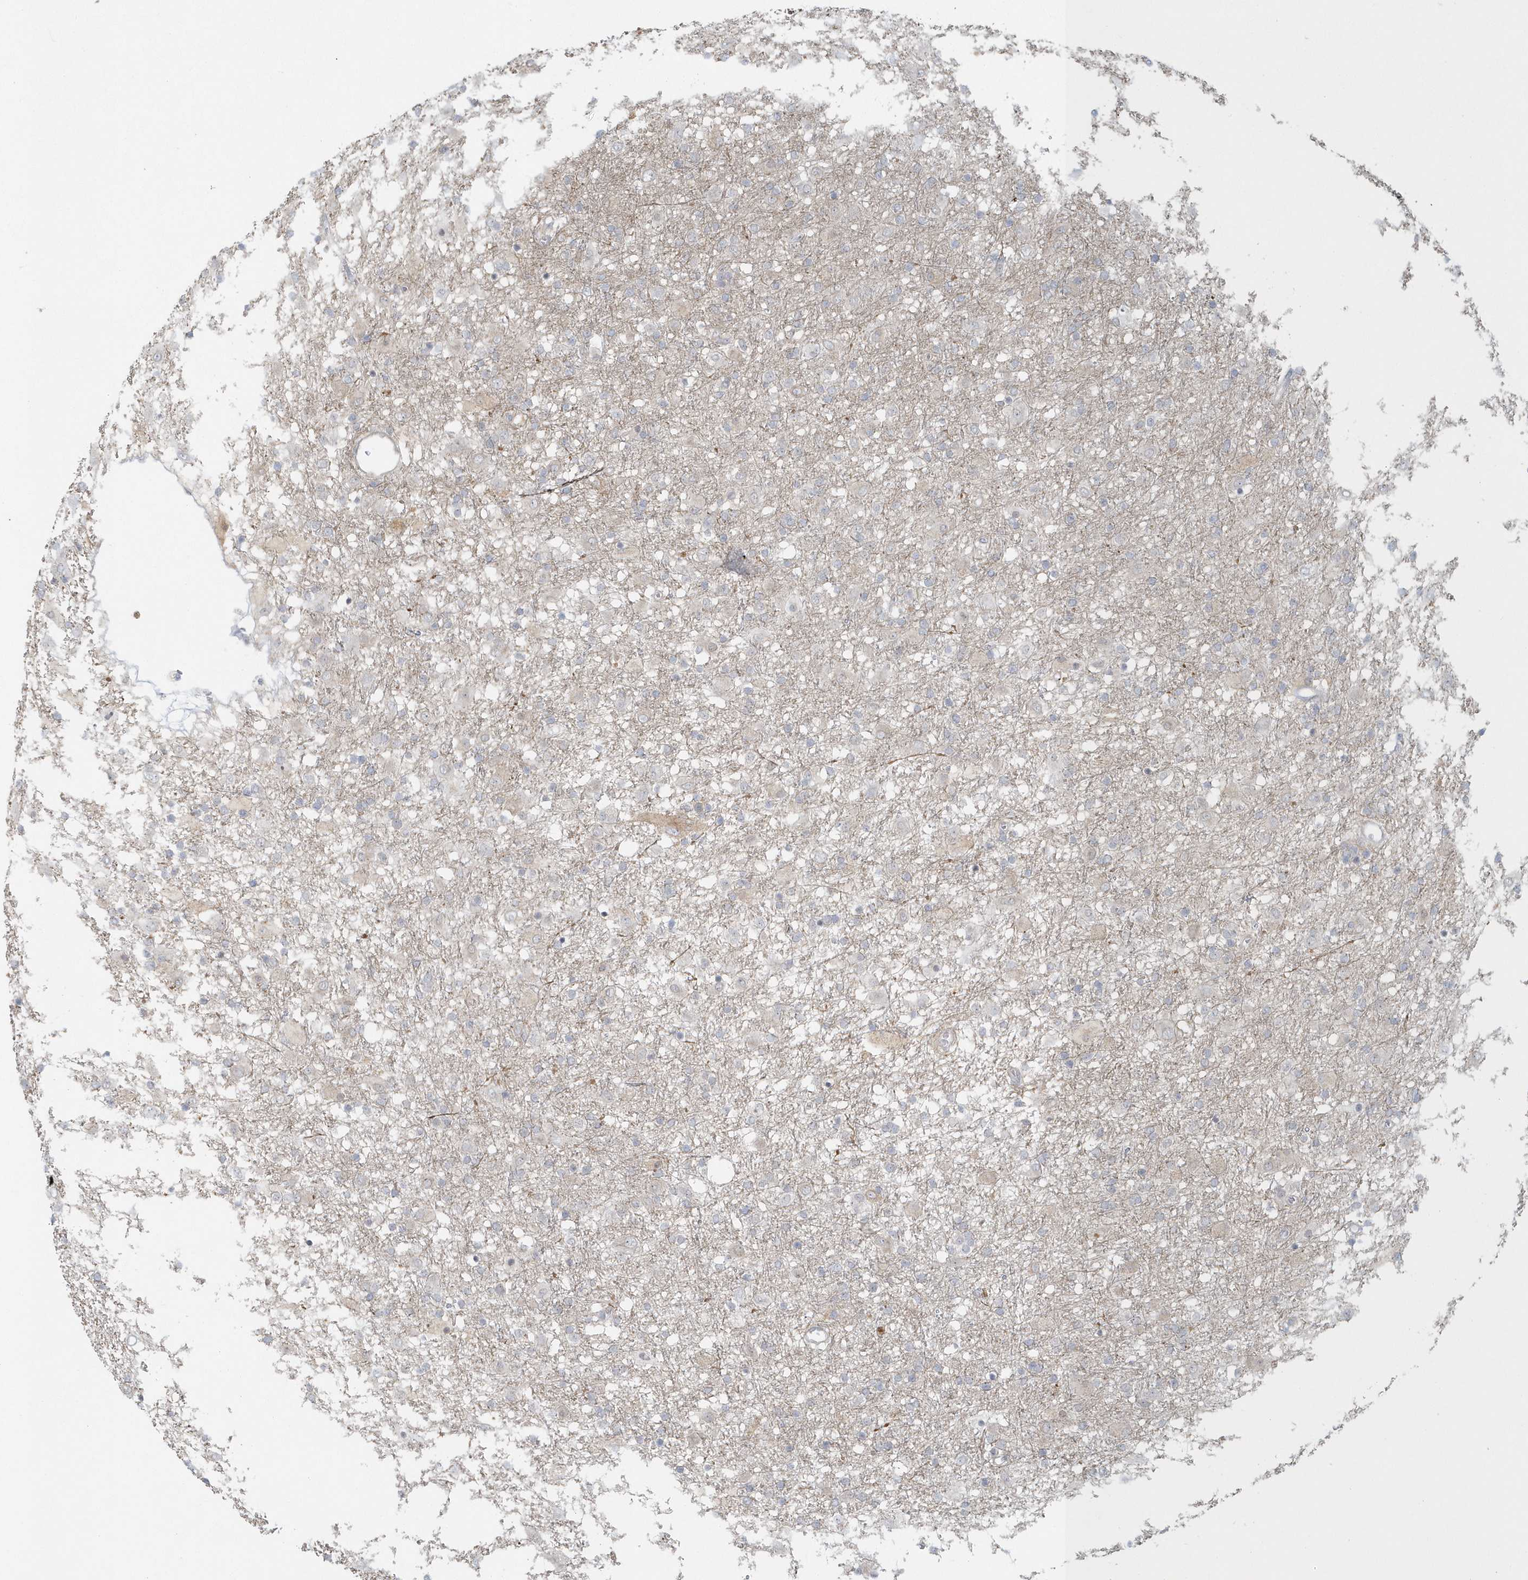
{"staining": {"intensity": "negative", "quantity": "none", "location": "none"}, "tissue": "glioma", "cell_type": "Tumor cells", "image_type": "cancer", "snomed": [{"axis": "morphology", "description": "Glioma, malignant, Low grade"}, {"axis": "topography", "description": "Brain"}], "caption": "Tumor cells show no significant positivity in malignant glioma (low-grade).", "gene": "BLTP3A", "patient": {"sex": "male", "age": 65}}